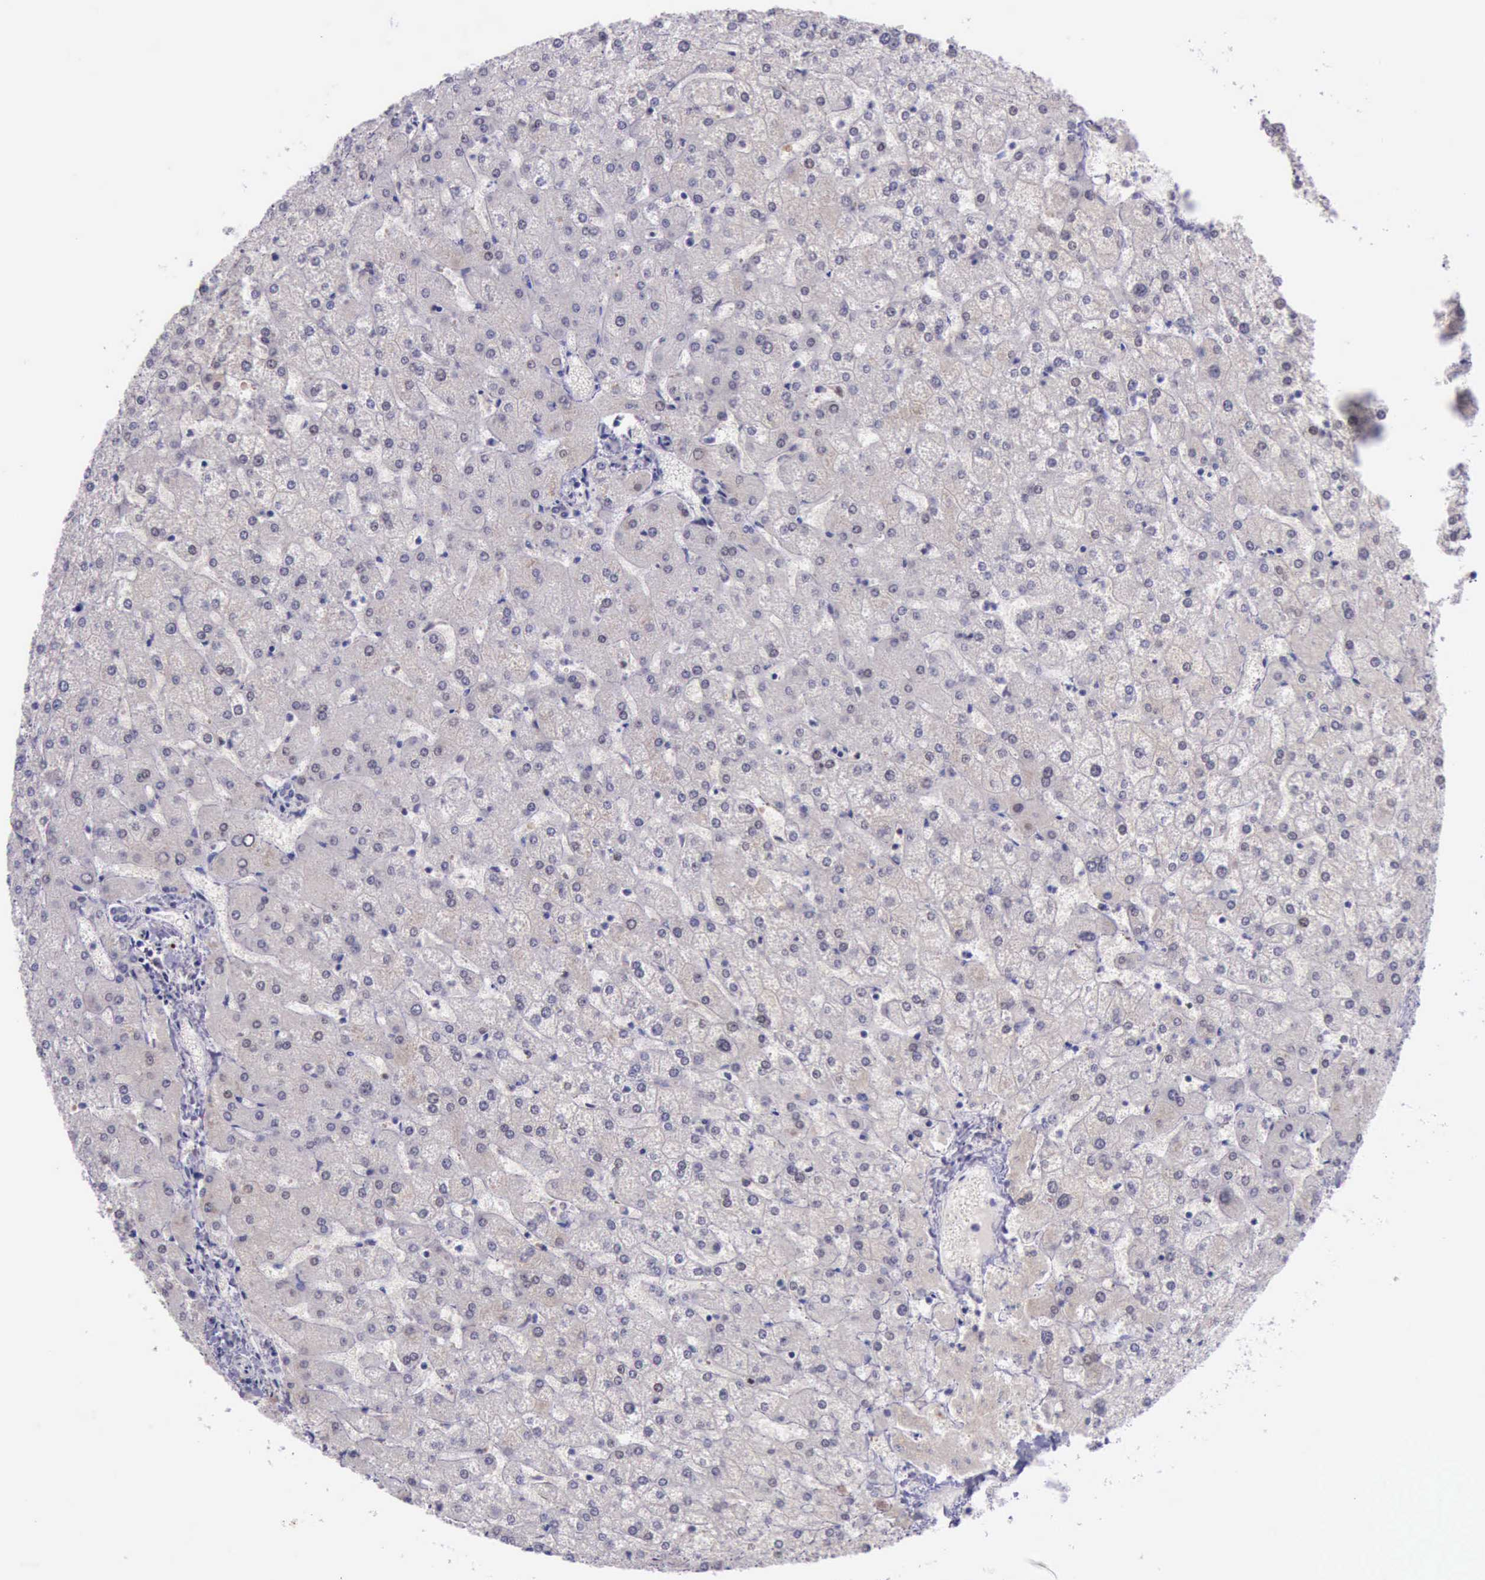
{"staining": {"intensity": "negative", "quantity": "none", "location": "none"}, "tissue": "liver", "cell_type": "Cholangiocytes", "image_type": "normal", "snomed": [{"axis": "morphology", "description": "Normal tissue, NOS"}, {"axis": "topography", "description": "Liver"}], "caption": "Cholangiocytes show no significant expression in benign liver. (DAB (3,3'-diaminobenzidine) immunohistochemistry (IHC) visualized using brightfield microscopy, high magnification).", "gene": "PARP1", "patient": {"sex": "female", "age": 32}}